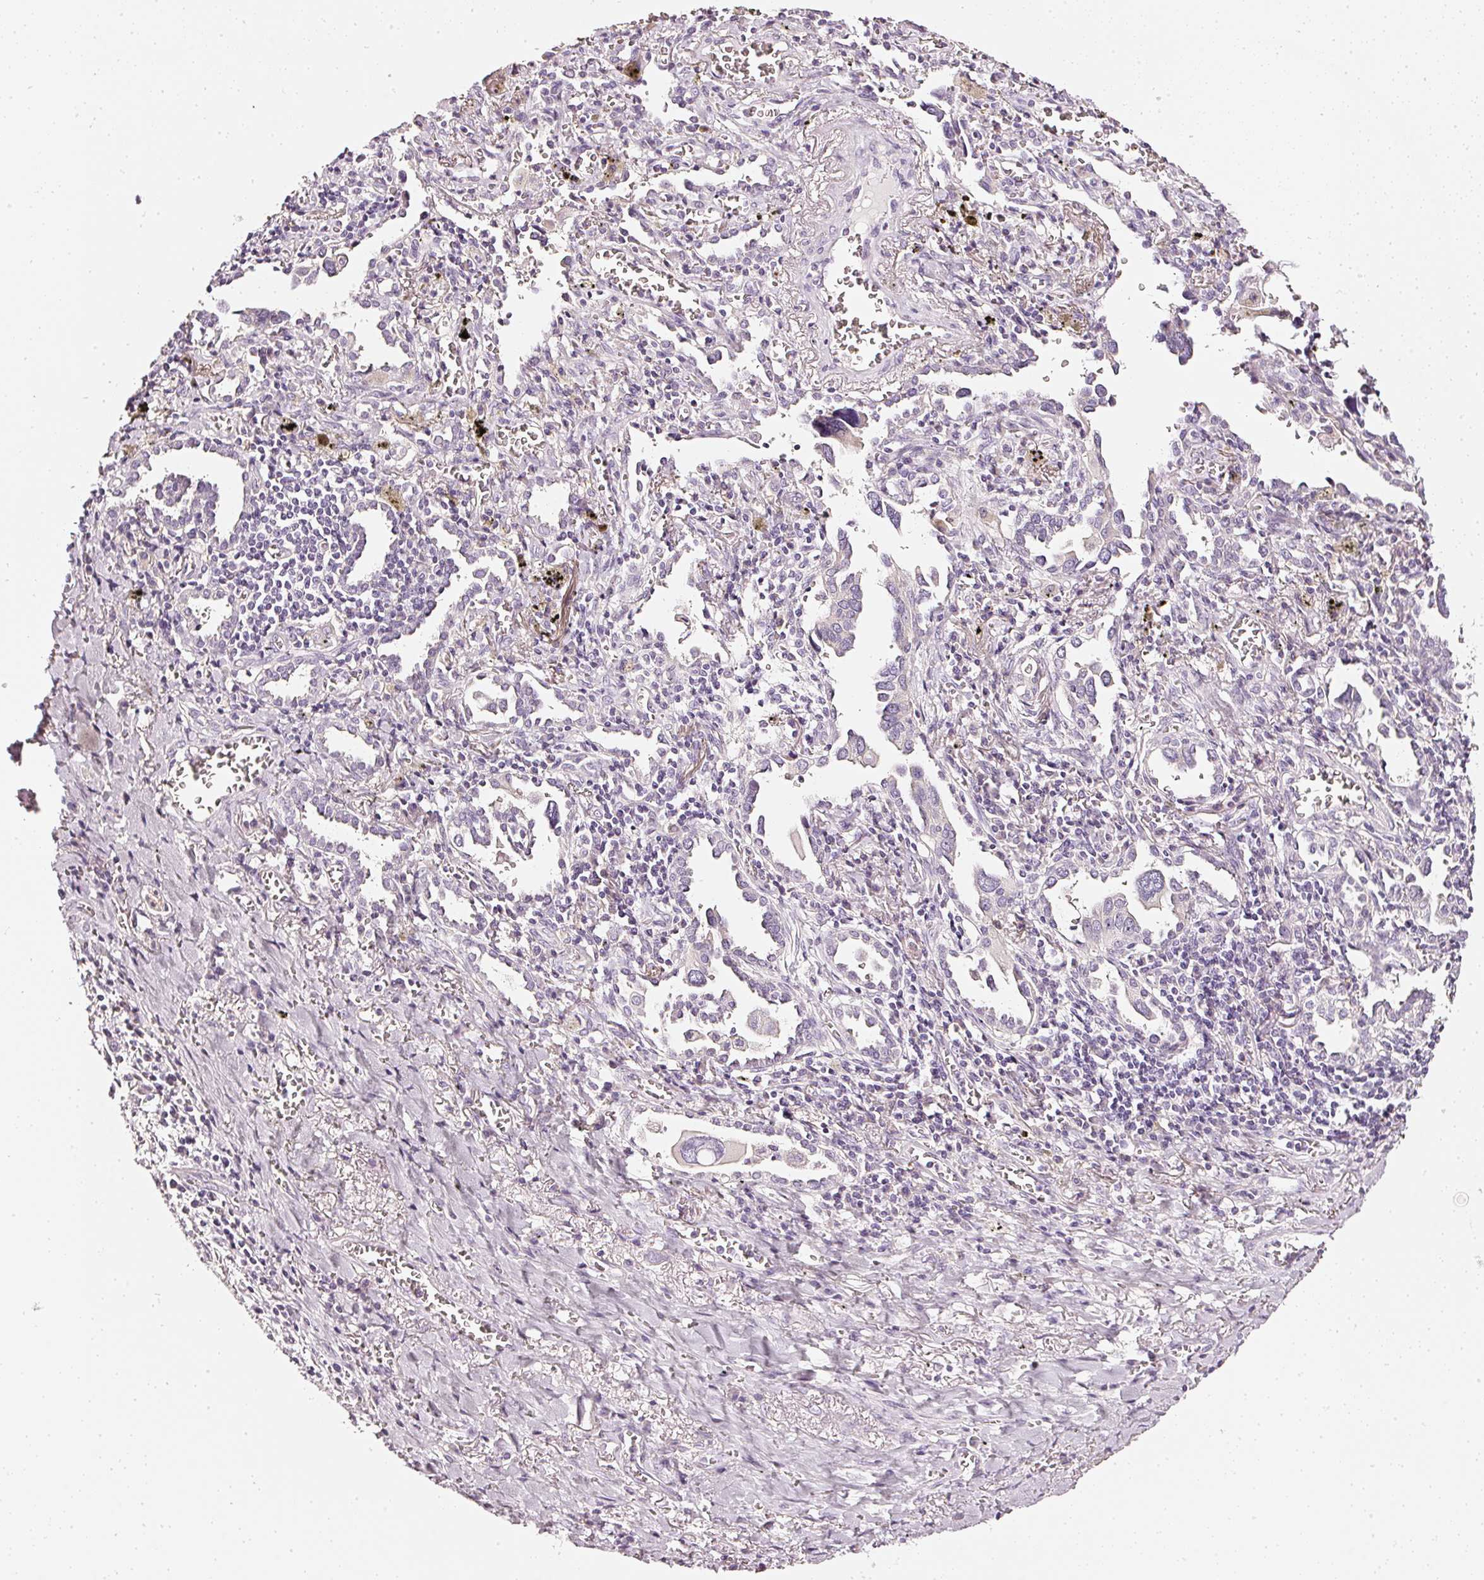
{"staining": {"intensity": "negative", "quantity": "none", "location": "none"}, "tissue": "lung cancer", "cell_type": "Tumor cells", "image_type": "cancer", "snomed": [{"axis": "morphology", "description": "Adenocarcinoma, NOS"}, {"axis": "topography", "description": "Lung"}], "caption": "This is a photomicrograph of immunohistochemistry (IHC) staining of lung cancer, which shows no positivity in tumor cells.", "gene": "CNP", "patient": {"sex": "male", "age": 76}}